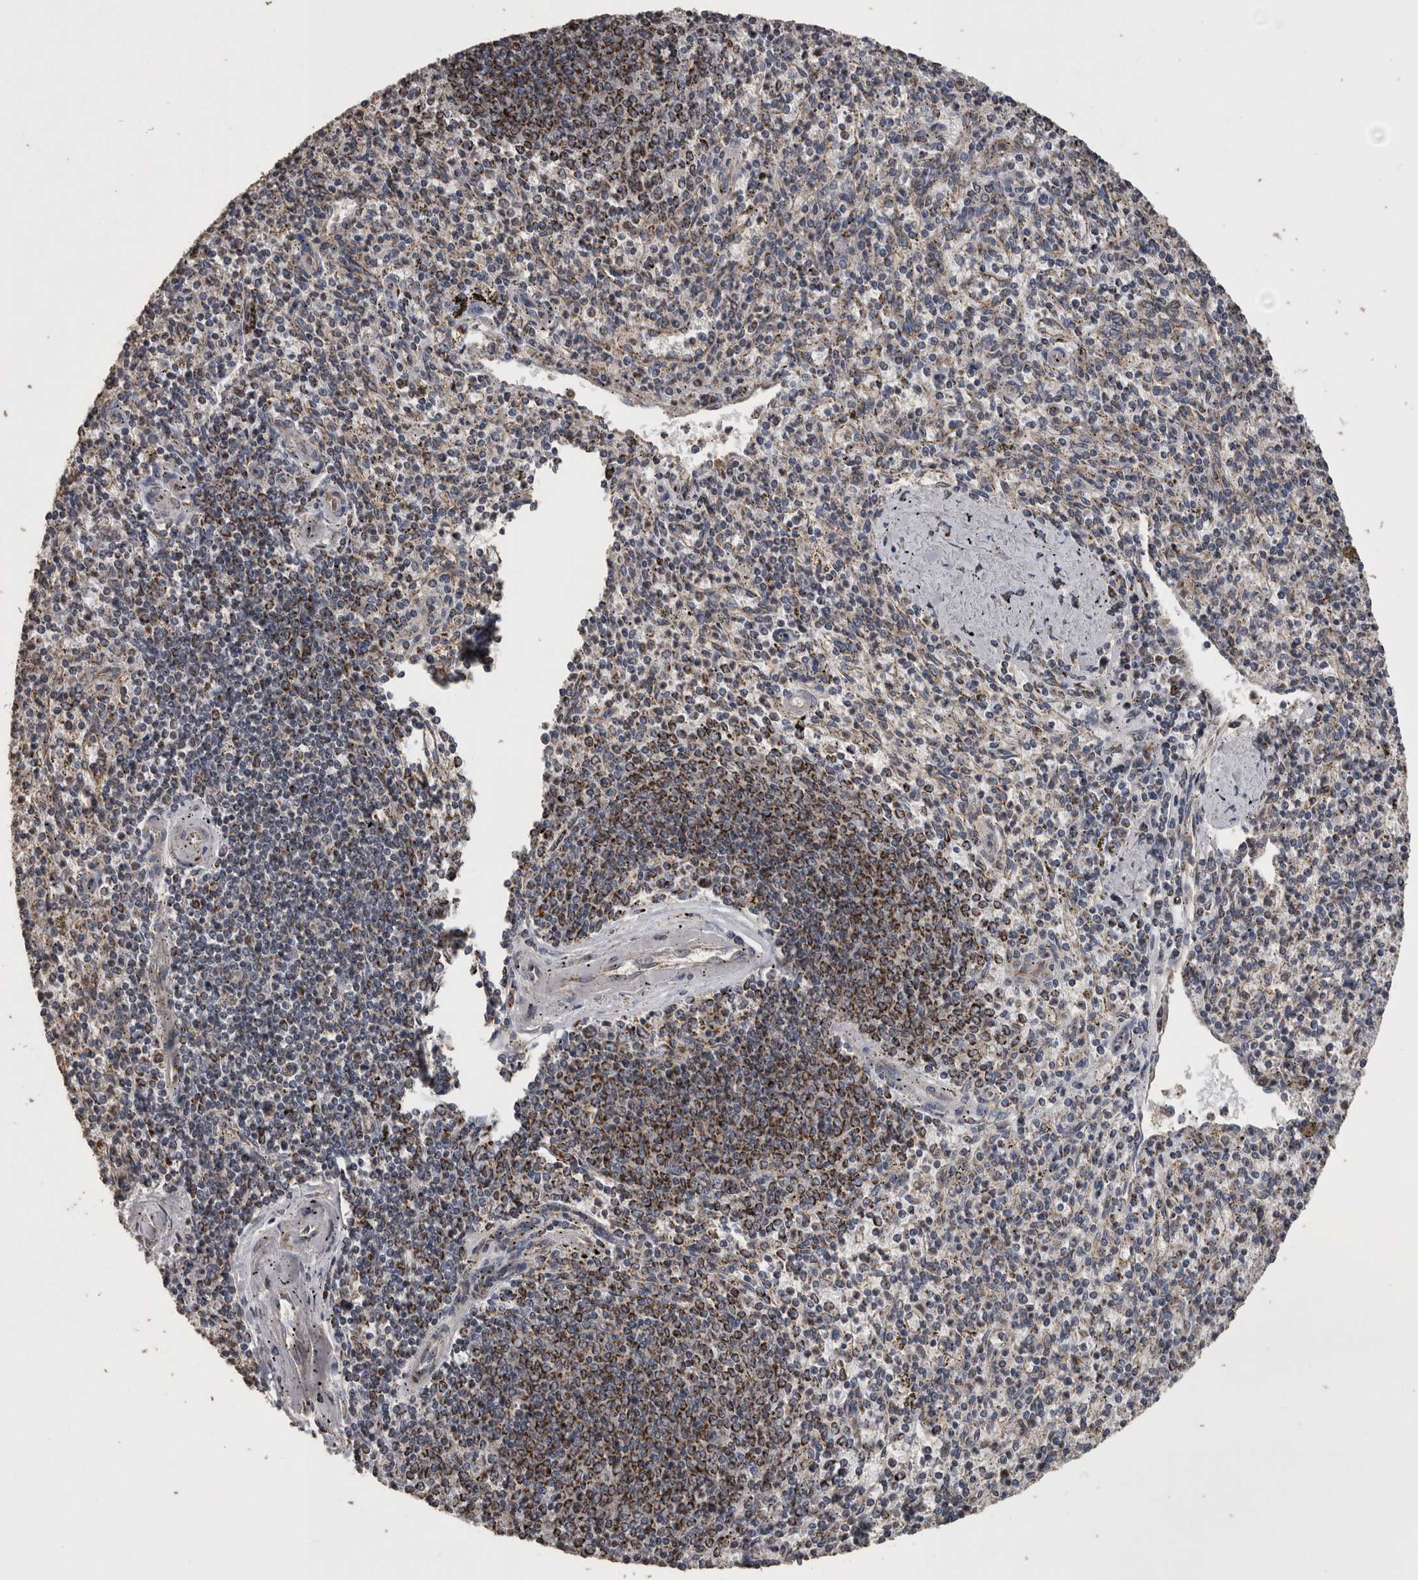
{"staining": {"intensity": "moderate", "quantity": "<25%", "location": "cytoplasmic/membranous"}, "tissue": "spleen", "cell_type": "Cells in red pulp", "image_type": "normal", "snomed": [{"axis": "morphology", "description": "Normal tissue, NOS"}, {"axis": "topography", "description": "Spleen"}], "caption": "Spleen was stained to show a protein in brown. There is low levels of moderate cytoplasmic/membranous staining in approximately <25% of cells in red pulp. The protein of interest is shown in brown color, while the nuclei are stained blue.", "gene": "ACADM", "patient": {"sex": "male", "age": 72}}